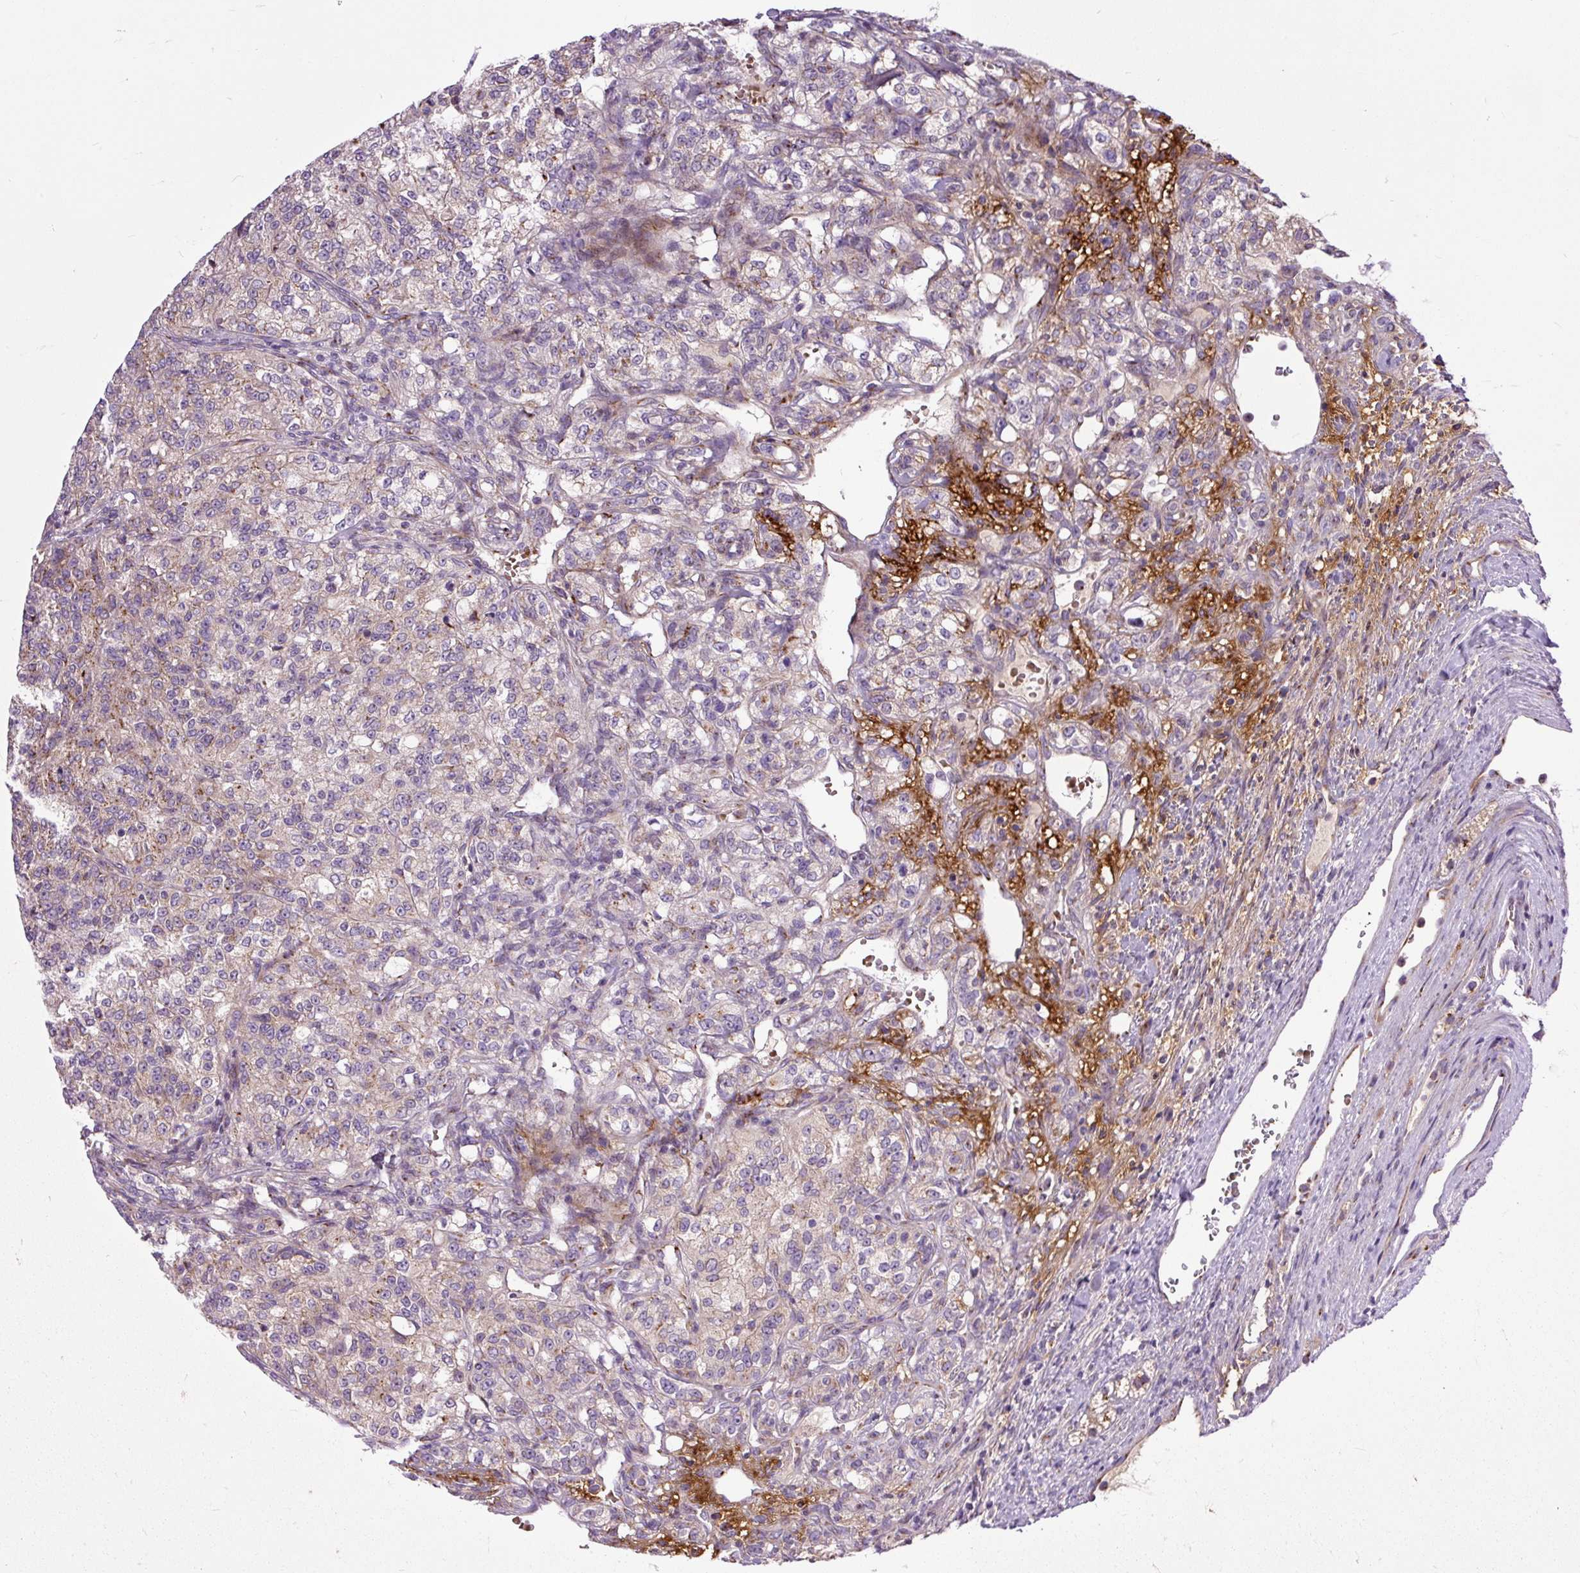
{"staining": {"intensity": "weak", "quantity": "<25%", "location": "cytoplasmic/membranous"}, "tissue": "renal cancer", "cell_type": "Tumor cells", "image_type": "cancer", "snomed": [{"axis": "morphology", "description": "Adenocarcinoma, NOS"}, {"axis": "topography", "description": "Kidney"}], "caption": "This photomicrograph is of adenocarcinoma (renal) stained with immunohistochemistry to label a protein in brown with the nuclei are counter-stained blue. There is no positivity in tumor cells.", "gene": "MSMP", "patient": {"sex": "female", "age": 63}}